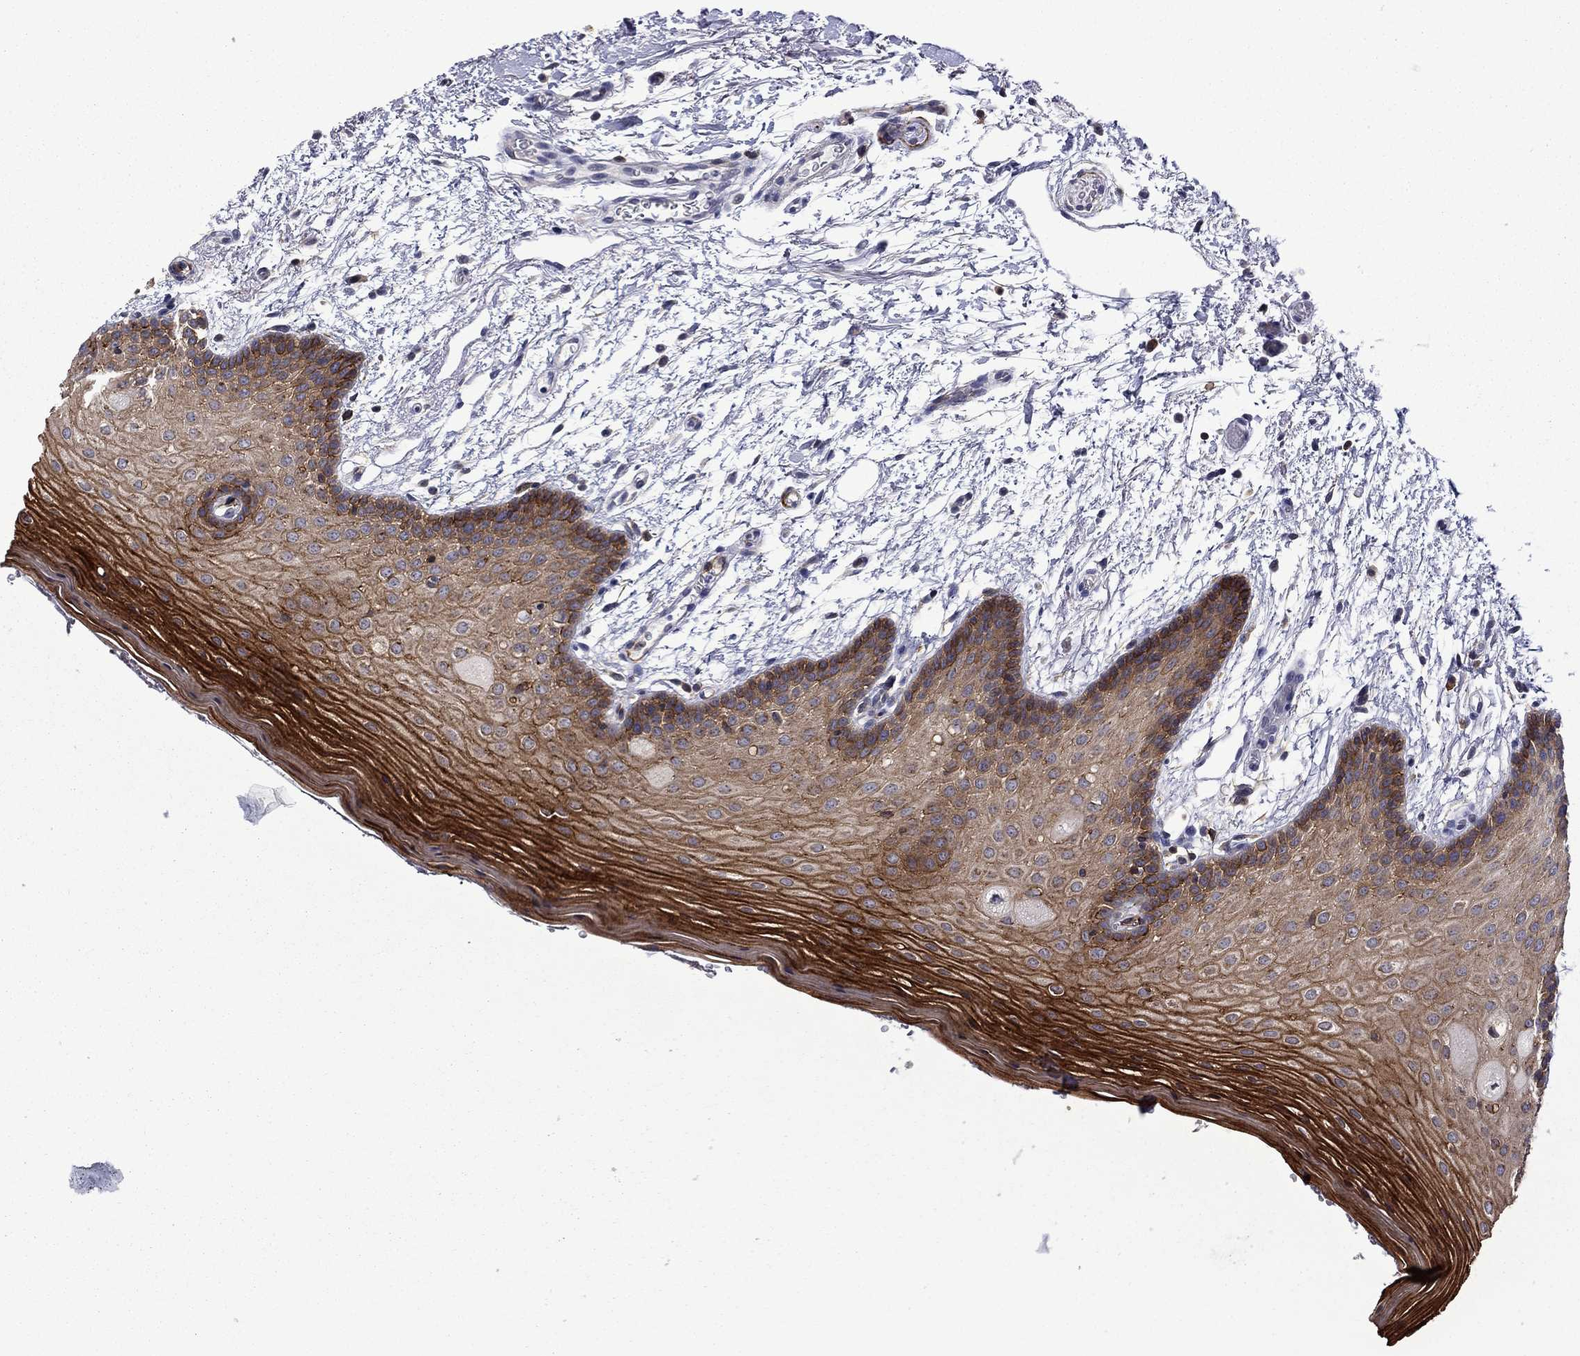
{"staining": {"intensity": "strong", "quantity": ">75%", "location": "cytoplasmic/membranous"}, "tissue": "oral mucosa", "cell_type": "Squamous epithelial cells", "image_type": "normal", "snomed": [{"axis": "morphology", "description": "Normal tissue, NOS"}, {"axis": "topography", "description": "Oral tissue"}, {"axis": "topography", "description": "Tounge, NOS"}], "caption": "IHC of normal human oral mucosa shows high levels of strong cytoplasmic/membranous expression in approximately >75% of squamous epithelial cells. (brown staining indicates protein expression, while blue staining denotes nuclei).", "gene": "LMO7", "patient": {"sex": "female", "age": 86}}